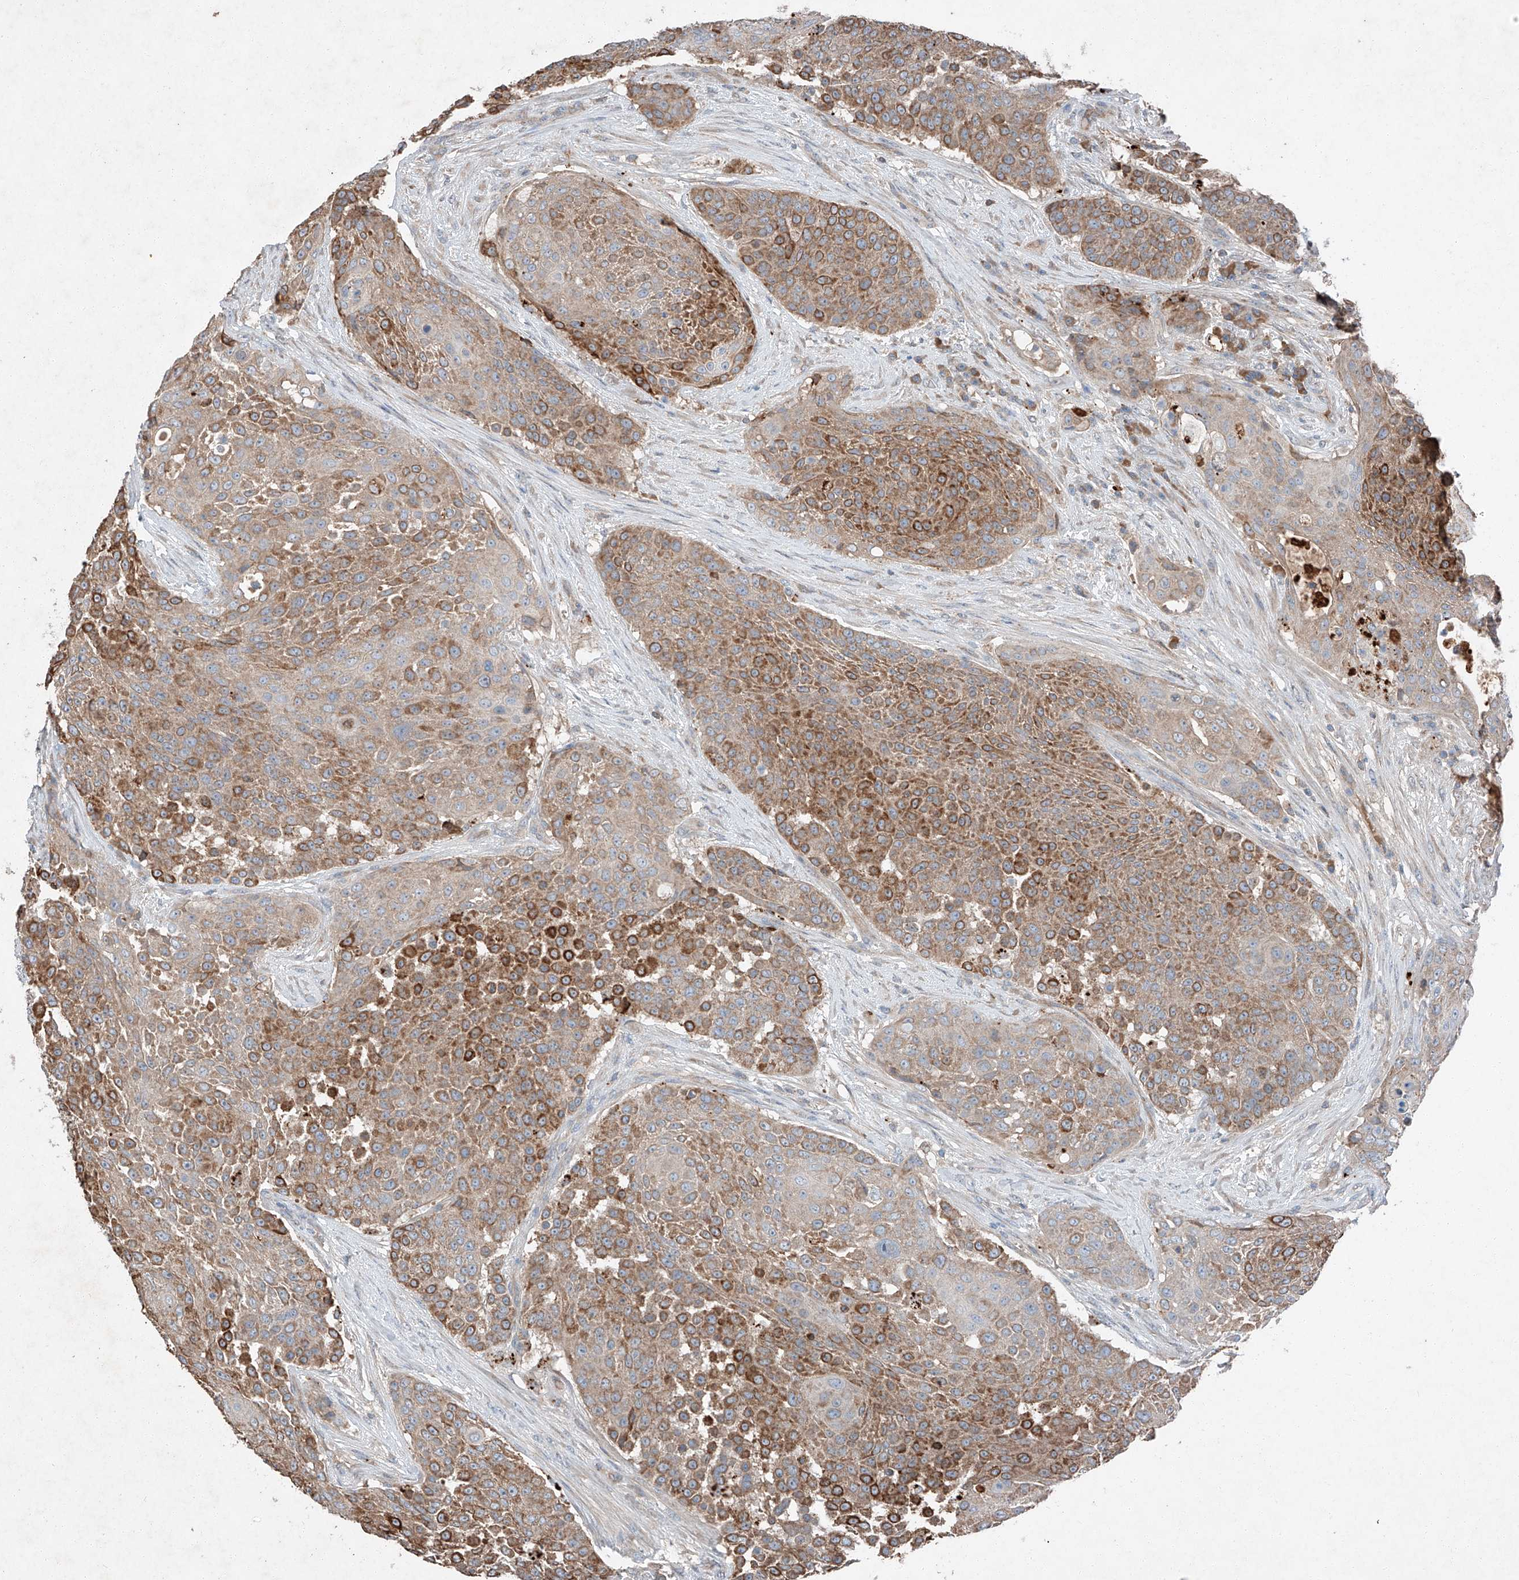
{"staining": {"intensity": "moderate", "quantity": ">75%", "location": "cytoplasmic/membranous"}, "tissue": "urothelial cancer", "cell_type": "Tumor cells", "image_type": "cancer", "snomed": [{"axis": "morphology", "description": "Urothelial carcinoma, High grade"}, {"axis": "topography", "description": "Urinary bladder"}], "caption": "The immunohistochemical stain highlights moderate cytoplasmic/membranous positivity in tumor cells of urothelial cancer tissue. The staining is performed using DAB brown chromogen to label protein expression. The nuclei are counter-stained blue using hematoxylin.", "gene": "RUSC1", "patient": {"sex": "female", "age": 63}}